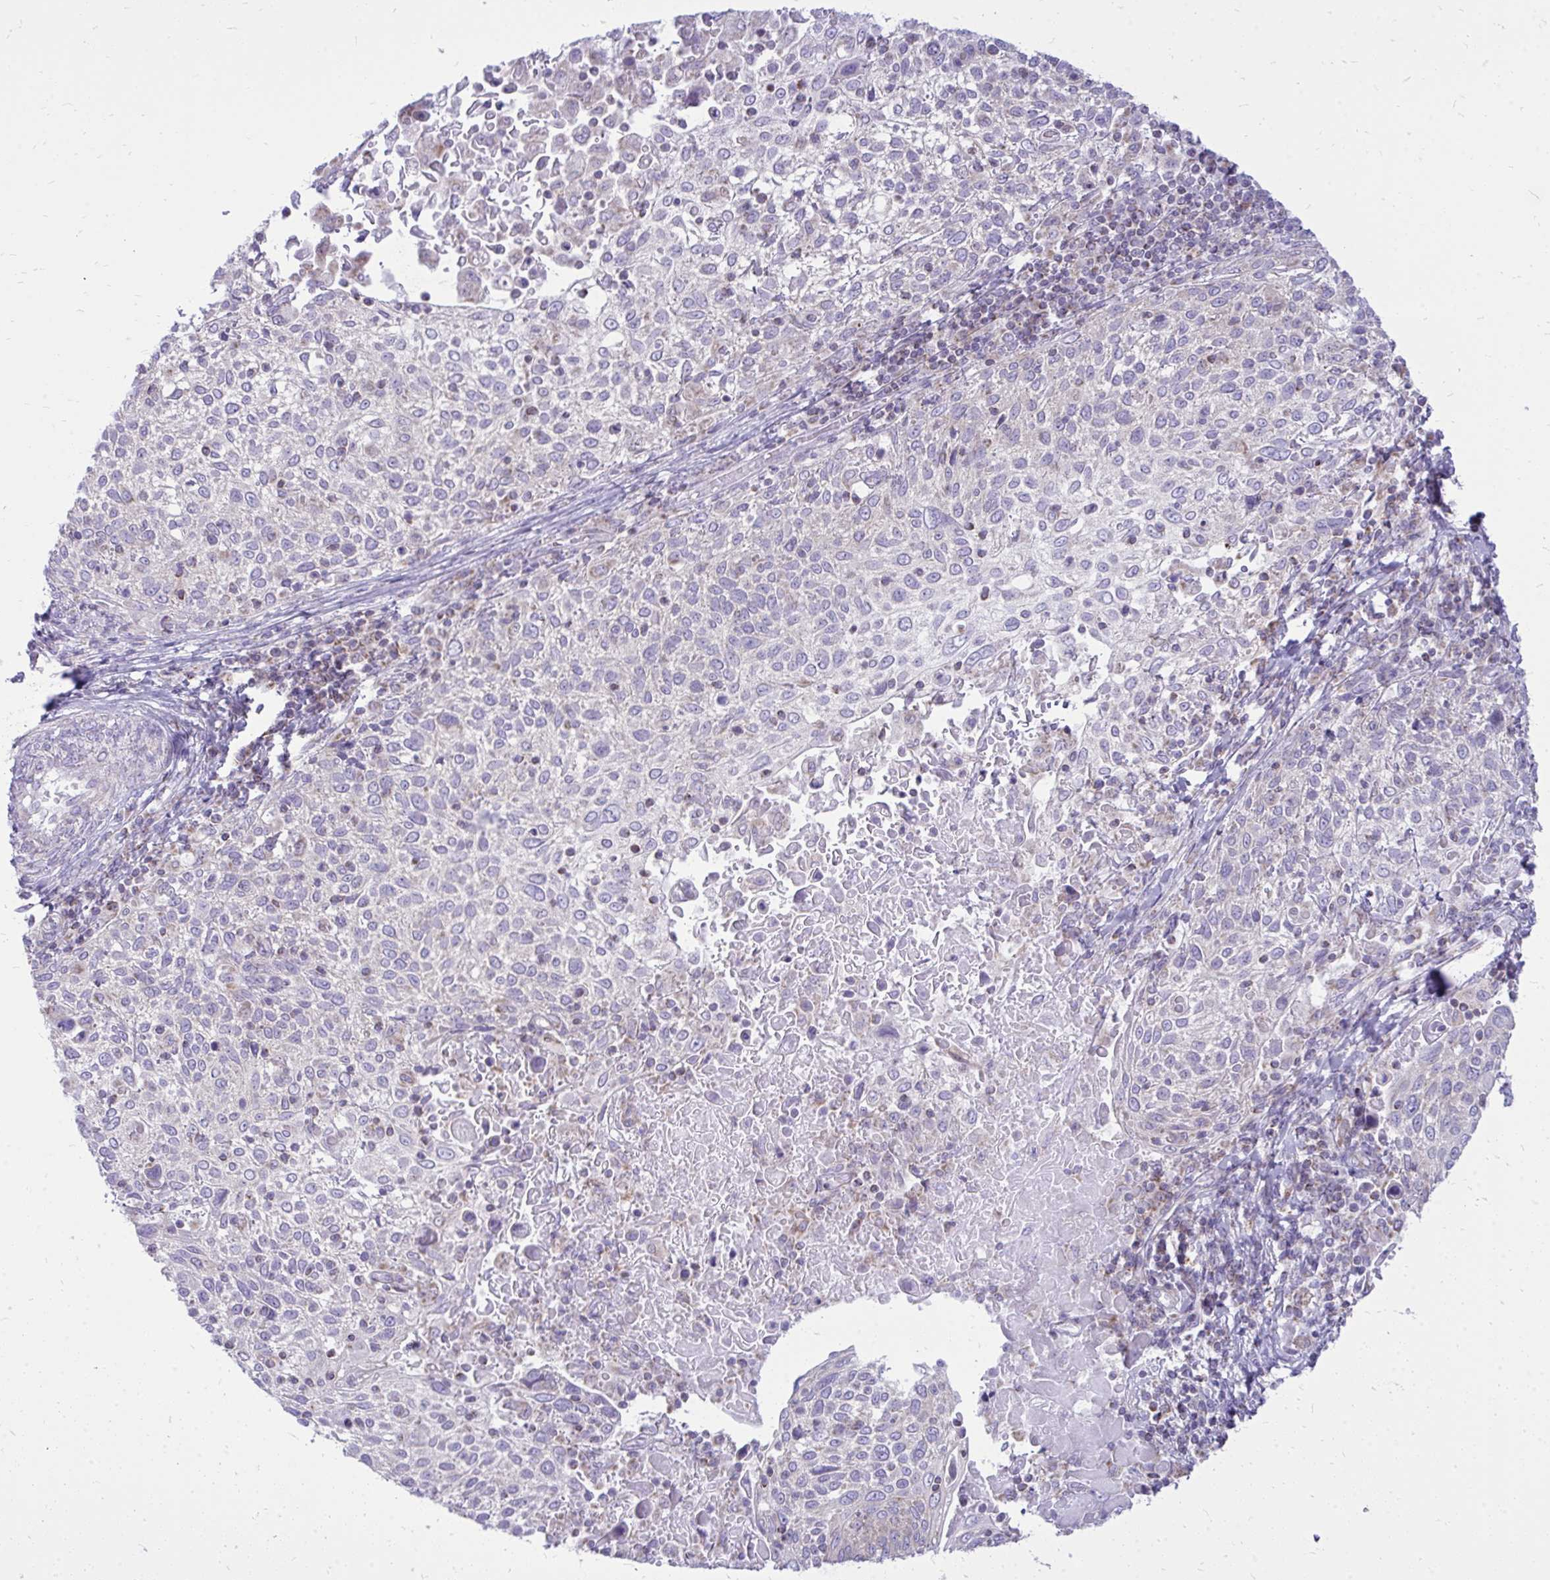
{"staining": {"intensity": "negative", "quantity": "none", "location": "none"}, "tissue": "cervical cancer", "cell_type": "Tumor cells", "image_type": "cancer", "snomed": [{"axis": "morphology", "description": "Squamous cell carcinoma, NOS"}, {"axis": "topography", "description": "Cervix"}], "caption": "Immunohistochemical staining of human cervical squamous cell carcinoma displays no significant expression in tumor cells.", "gene": "SPTBN2", "patient": {"sex": "female", "age": 61}}